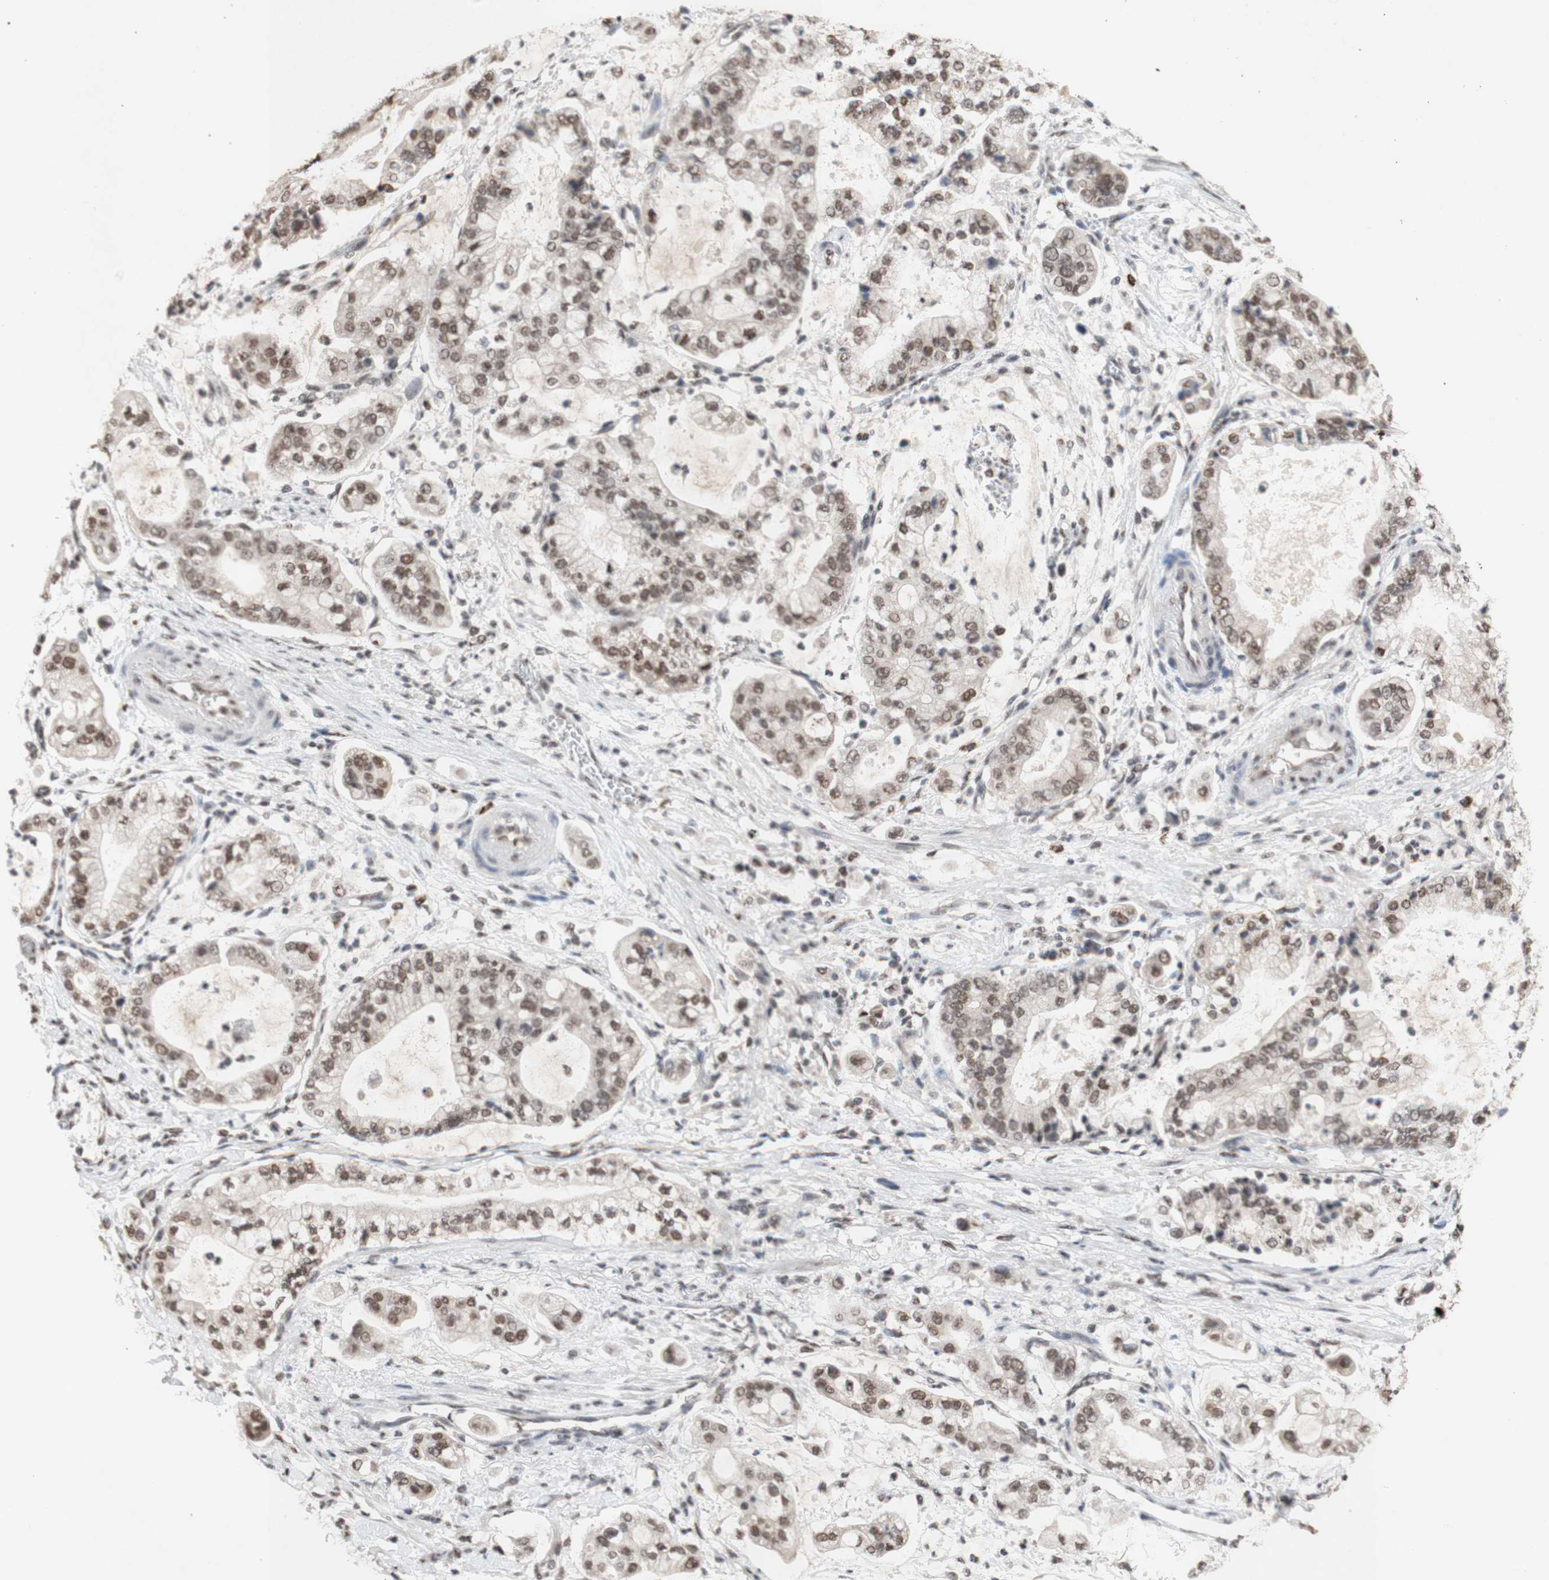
{"staining": {"intensity": "weak", "quantity": ">75%", "location": "nuclear"}, "tissue": "stomach cancer", "cell_type": "Tumor cells", "image_type": "cancer", "snomed": [{"axis": "morphology", "description": "Adenocarcinoma, NOS"}, {"axis": "topography", "description": "Stomach"}], "caption": "Human adenocarcinoma (stomach) stained for a protein (brown) displays weak nuclear positive expression in about >75% of tumor cells.", "gene": "SFPQ", "patient": {"sex": "male", "age": 76}}